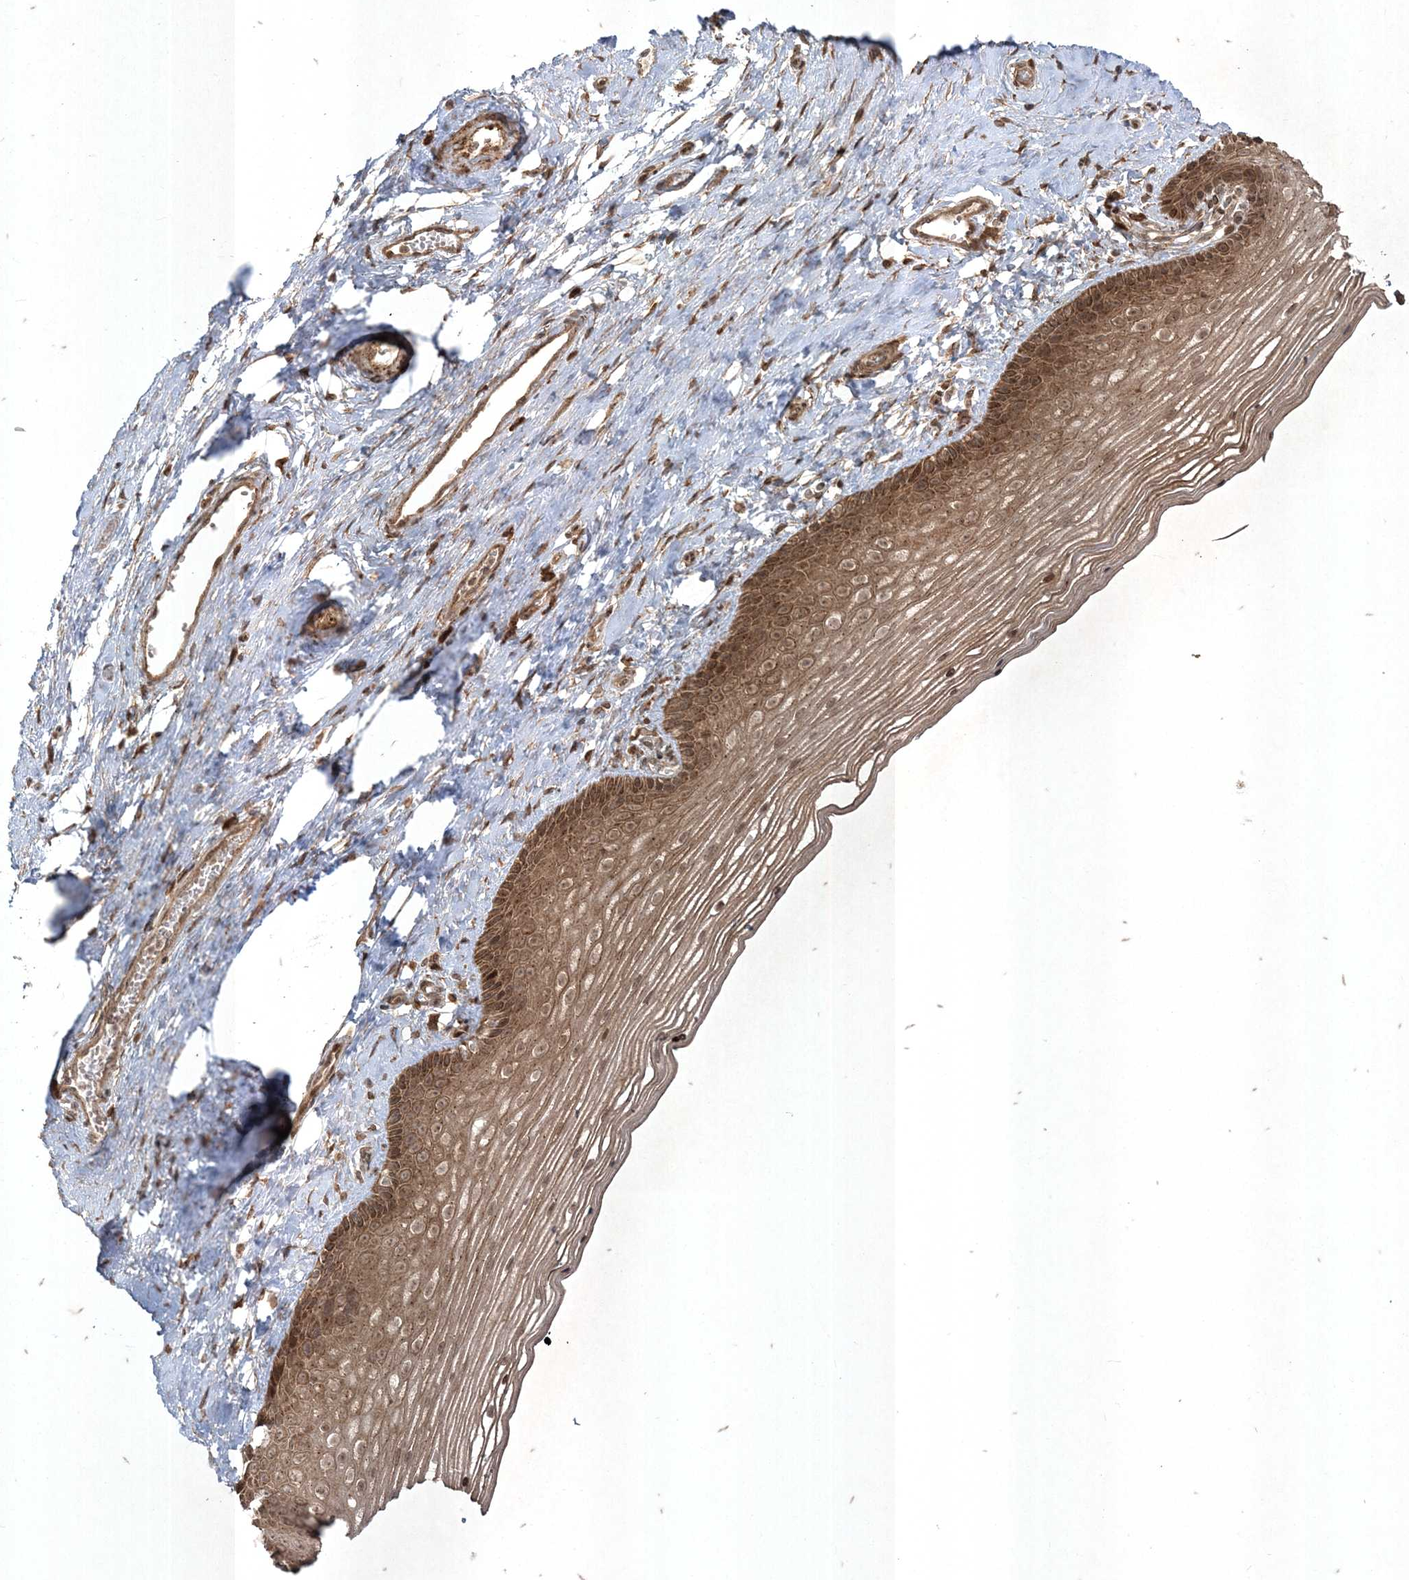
{"staining": {"intensity": "moderate", "quantity": ">75%", "location": "cytoplasmic/membranous,nuclear"}, "tissue": "vagina", "cell_type": "Squamous epithelial cells", "image_type": "normal", "snomed": [{"axis": "morphology", "description": "Normal tissue, NOS"}, {"axis": "topography", "description": "Vagina"}], "caption": "IHC photomicrograph of normal human vagina stained for a protein (brown), which shows medium levels of moderate cytoplasmic/membranous,nuclear expression in approximately >75% of squamous epithelial cells.", "gene": "RRAS", "patient": {"sex": "female", "age": 46}}